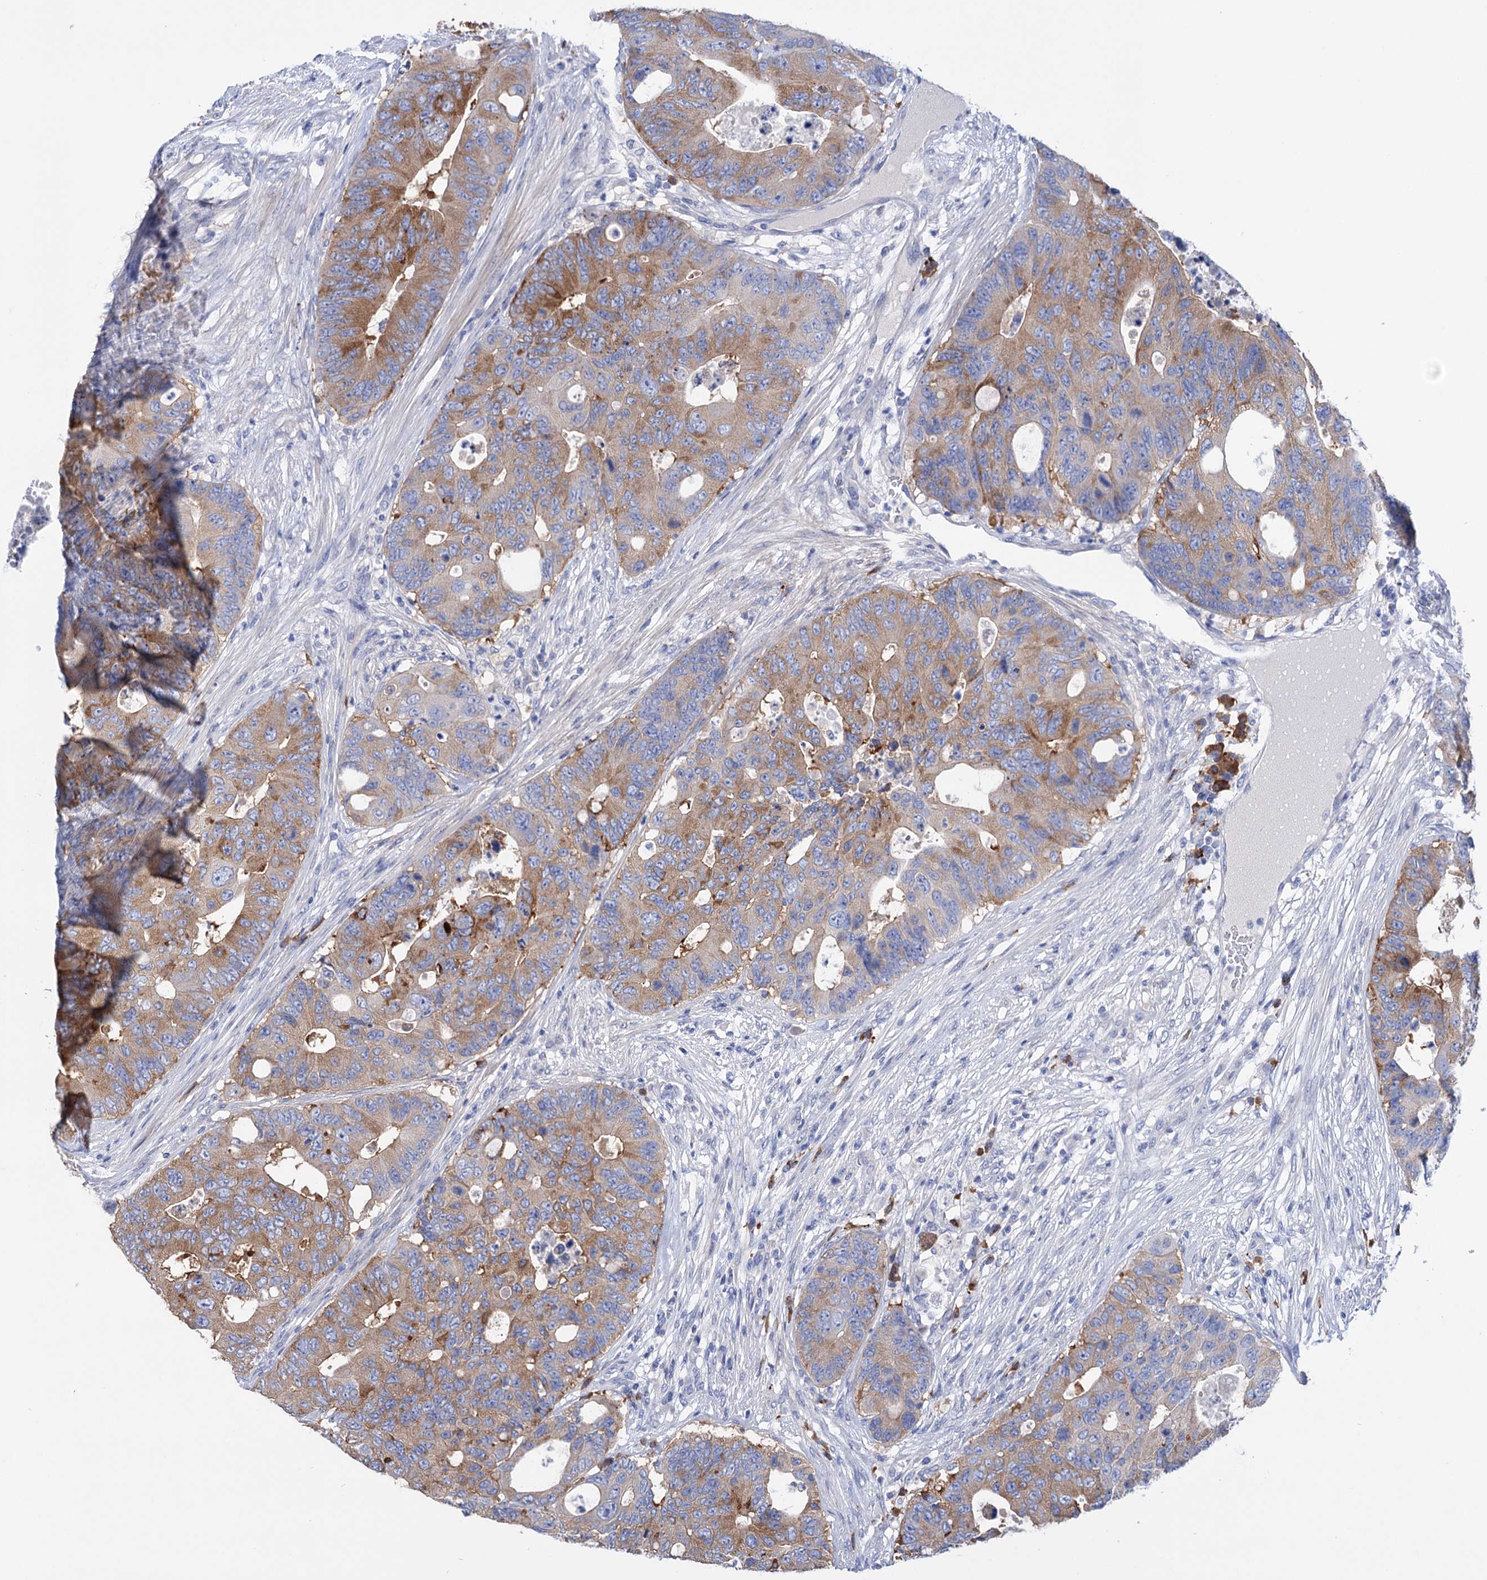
{"staining": {"intensity": "moderate", "quantity": "25%-75%", "location": "cytoplasmic/membranous"}, "tissue": "colorectal cancer", "cell_type": "Tumor cells", "image_type": "cancer", "snomed": [{"axis": "morphology", "description": "Adenocarcinoma, NOS"}, {"axis": "topography", "description": "Colon"}], "caption": "Colorectal cancer (adenocarcinoma) stained with DAB (3,3'-diaminobenzidine) immunohistochemistry shows medium levels of moderate cytoplasmic/membranous staining in about 25%-75% of tumor cells.", "gene": "BBS4", "patient": {"sex": "male", "age": 71}}